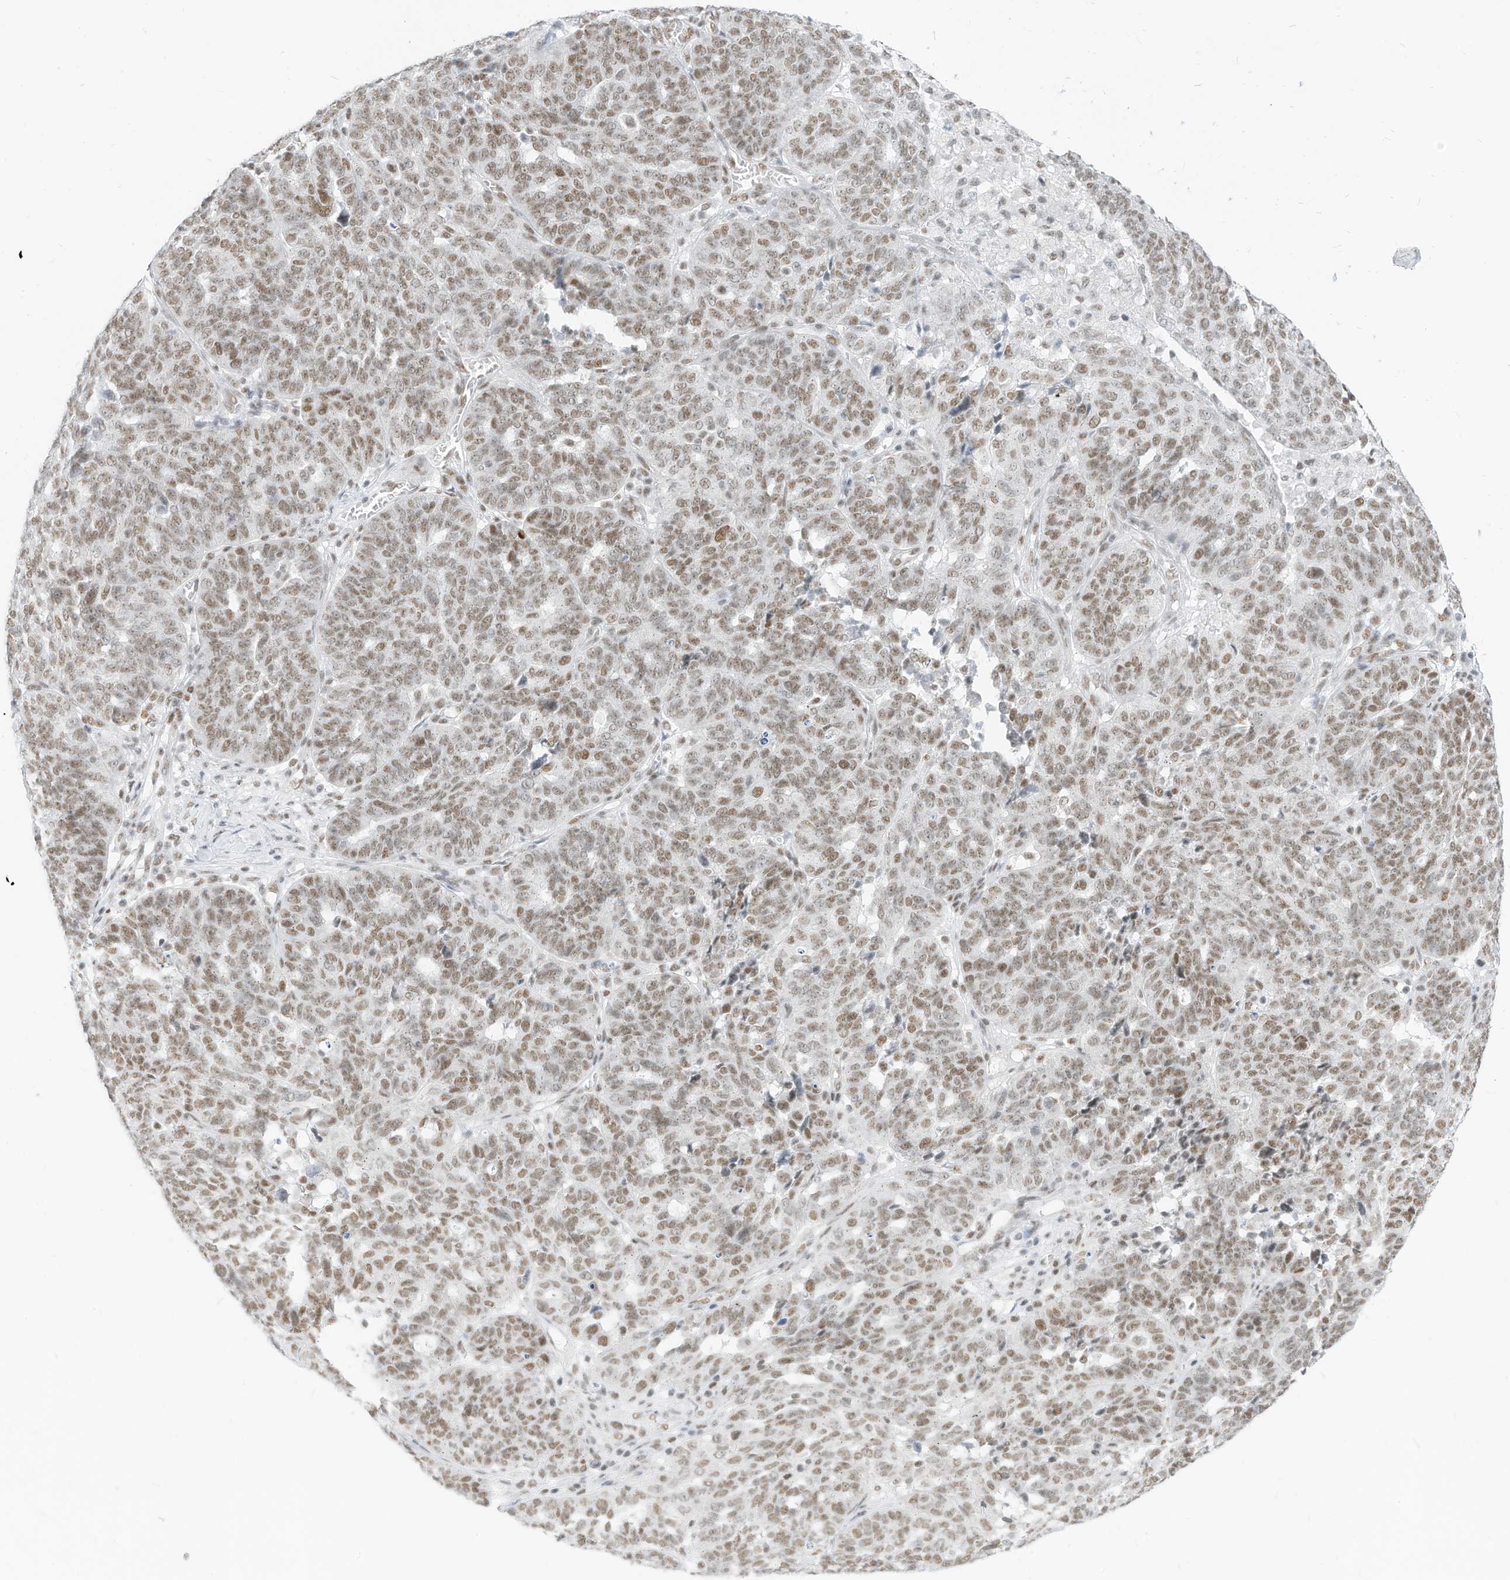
{"staining": {"intensity": "weak", "quantity": ">75%", "location": "nuclear"}, "tissue": "ovarian cancer", "cell_type": "Tumor cells", "image_type": "cancer", "snomed": [{"axis": "morphology", "description": "Cystadenocarcinoma, serous, NOS"}, {"axis": "topography", "description": "Ovary"}], "caption": "Ovarian cancer (serous cystadenocarcinoma) stained with DAB immunohistochemistry displays low levels of weak nuclear positivity in approximately >75% of tumor cells.", "gene": "SMARCA2", "patient": {"sex": "female", "age": 59}}